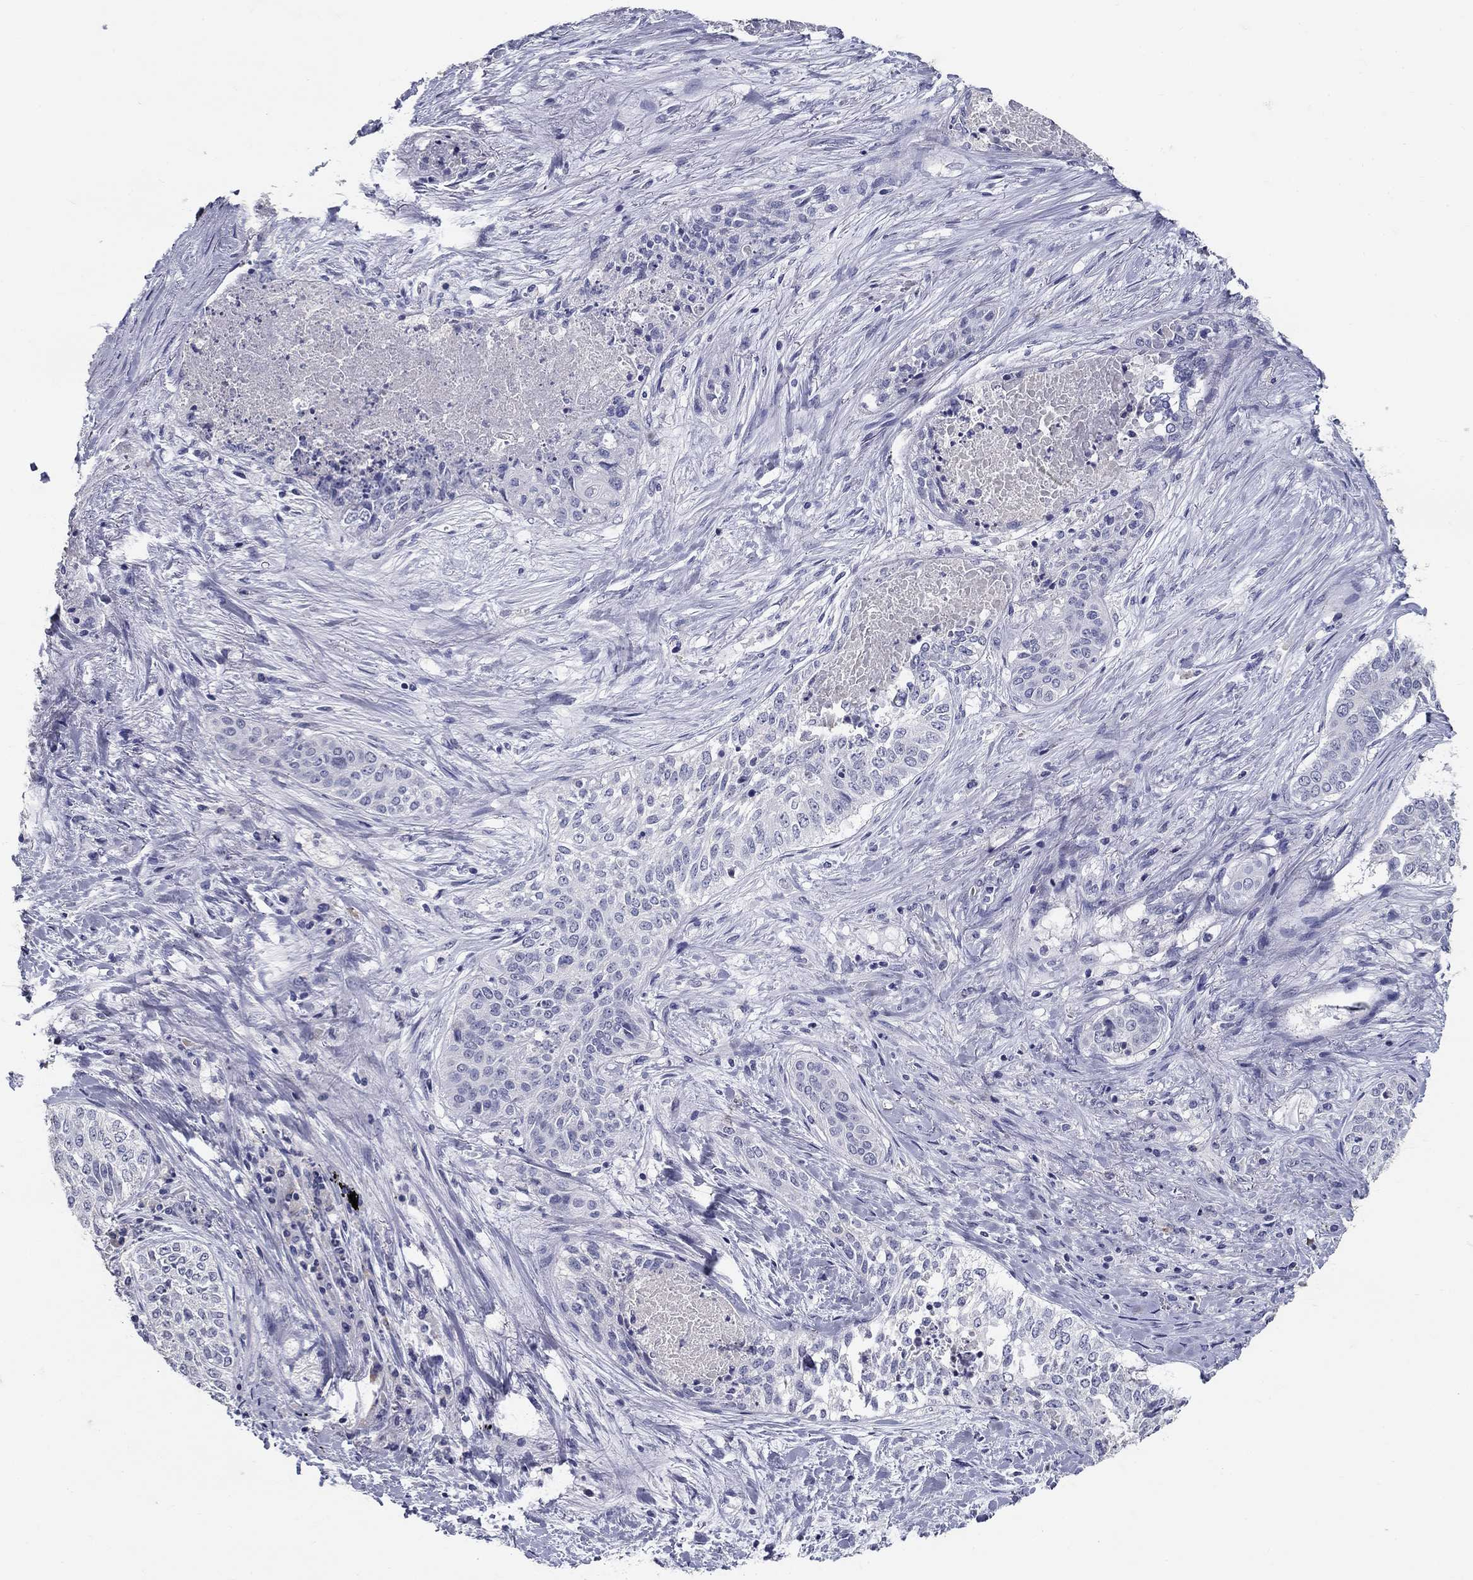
{"staining": {"intensity": "negative", "quantity": "none", "location": "none"}, "tissue": "lung cancer", "cell_type": "Tumor cells", "image_type": "cancer", "snomed": [{"axis": "morphology", "description": "Squamous cell carcinoma, NOS"}, {"axis": "topography", "description": "Lung"}], "caption": "Lung cancer was stained to show a protein in brown. There is no significant staining in tumor cells. (IHC, brightfield microscopy, high magnification).", "gene": "POMC", "patient": {"sex": "male", "age": 64}}